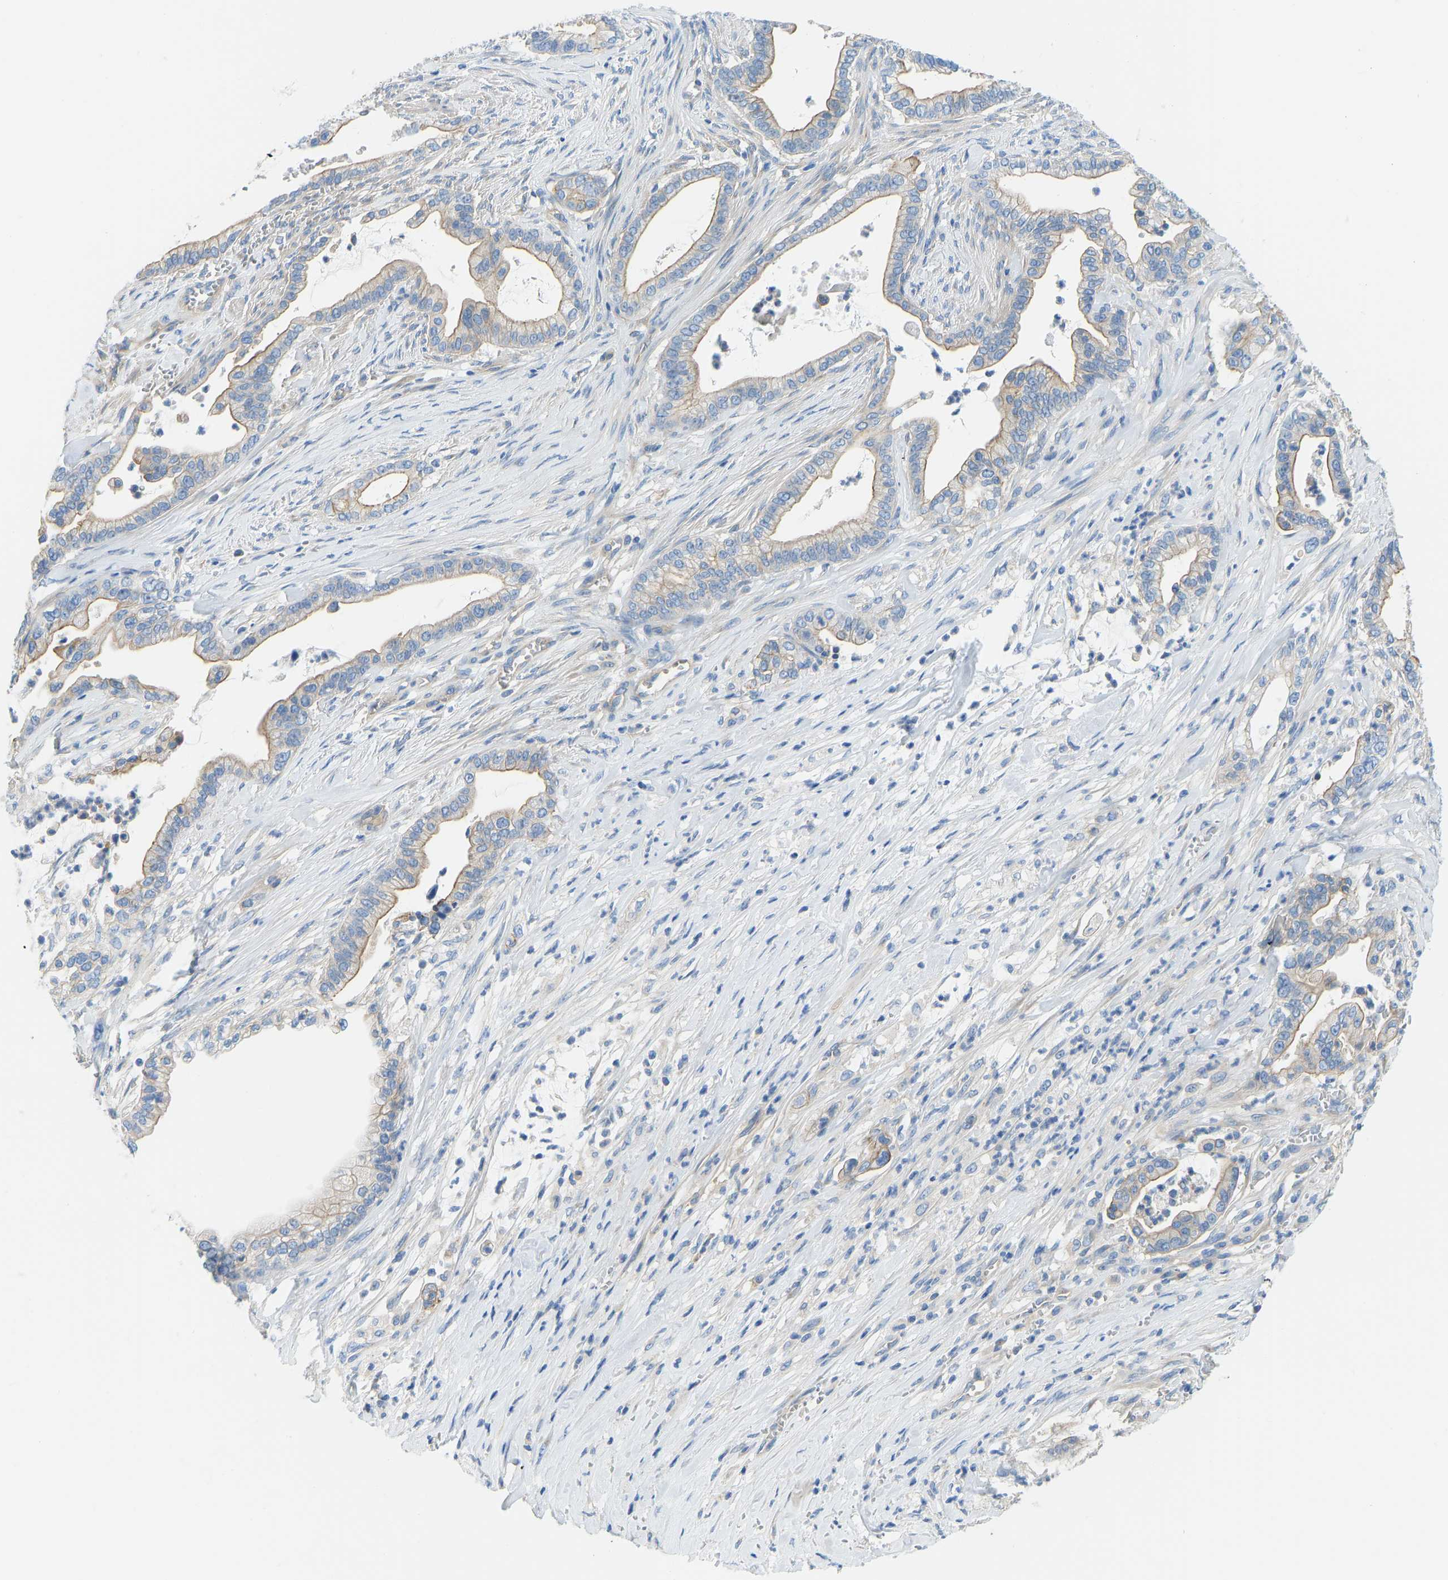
{"staining": {"intensity": "moderate", "quantity": ">75%", "location": "cytoplasmic/membranous"}, "tissue": "pancreatic cancer", "cell_type": "Tumor cells", "image_type": "cancer", "snomed": [{"axis": "morphology", "description": "Adenocarcinoma, NOS"}, {"axis": "topography", "description": "Pancreas"}], "caption": "The immunohistochemical stain highlights moderate cytoplasmic/membranous expression in tumor cells of pancreatic adenocarcinoma tissue.", "gene": "CHAD", "patient": {"sex": "male", "age": 69}}